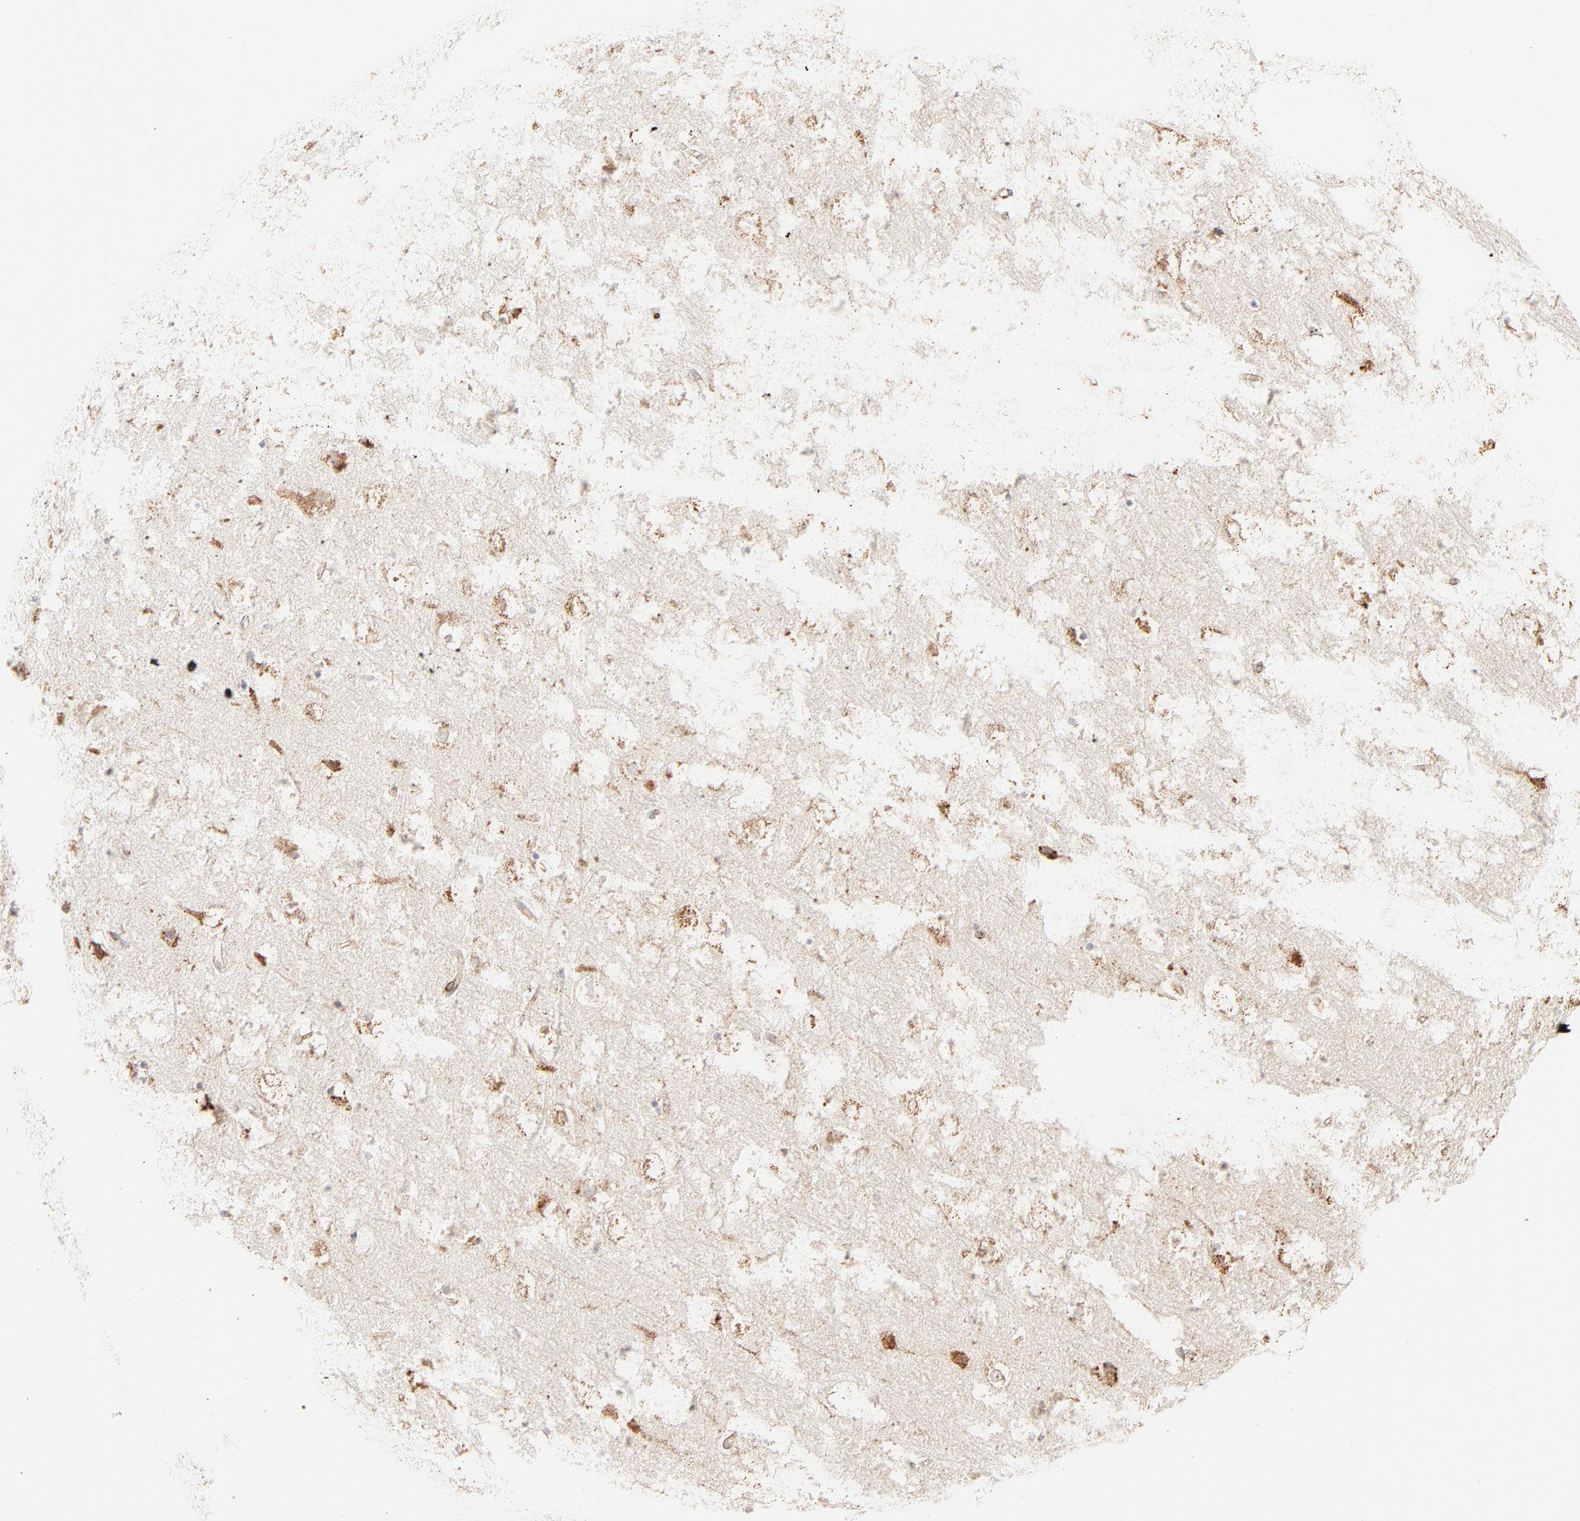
{"staining": {"intensity": "weak", "quantity": "25%-75%", "location": "cytoplasmic/membranous"}, "tissue": "cerebral cortex", "cell_type": "Endothelial cells", "image_type": "normal", "snomed": [{"axis": "morphology", "description": "Normal tissue, NOS"}, {"axis": "topography", "description": "Cerebral cortex"}], "caption": "The histopathology image displays staining of unremarkable cerebral cortex, revealing weak cytoplasmic/membranous protein expression (brown color) within endothelial cells. (DAB = brown stain, brightfield microscopy at high magnification).", "gene": "PARP12", "patient": {"sex": "male", "age": 45}}